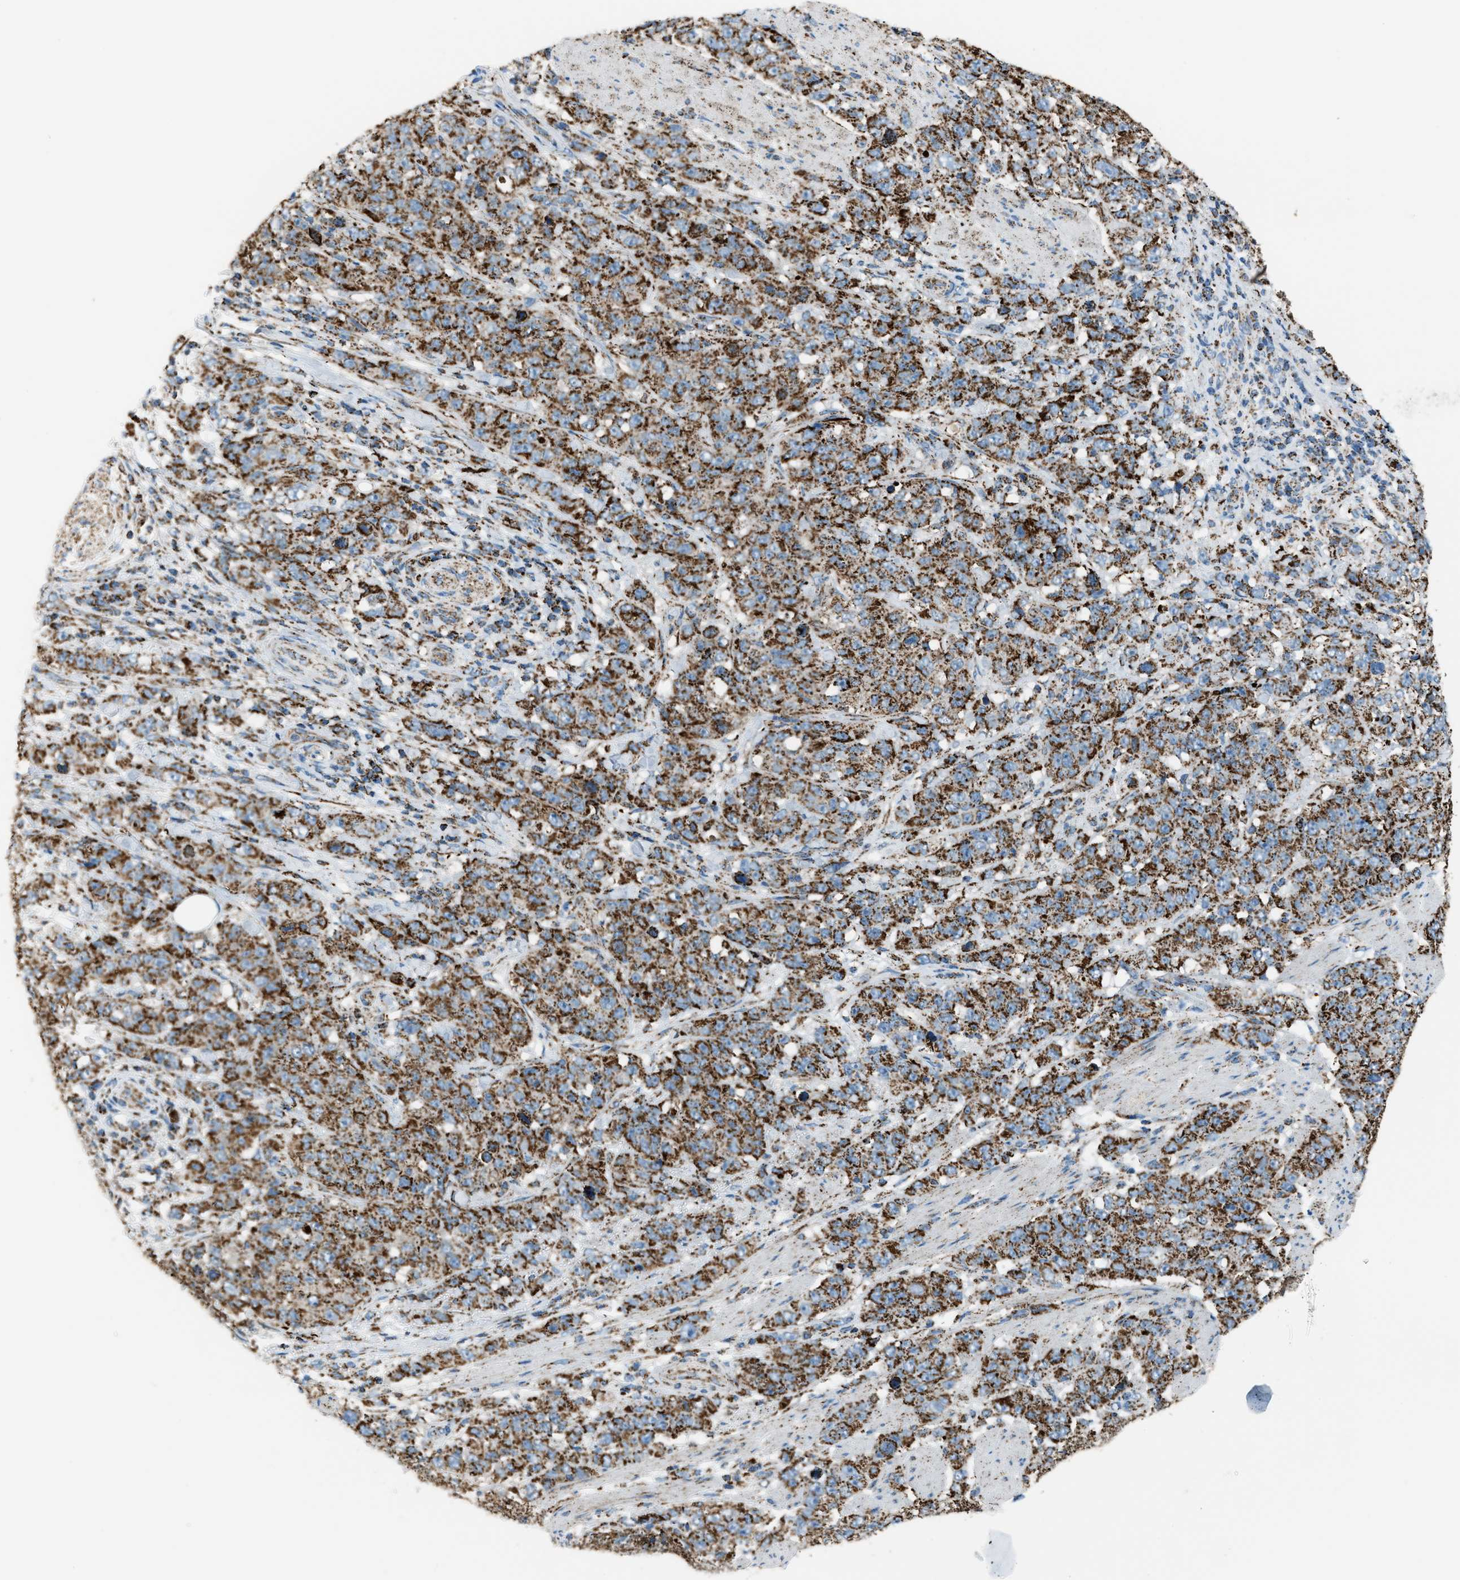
{"staining": {"intensity": "strong", "quantity": ">75%", "location": "cytoplasmic/membranous"}, "tissue": "stomach cancer", "cell_type": "Tumor cells", "image_type": "cancer", "snomed": [{"axis": "morphology", "description": "Adenocarcinoma, NOS"}, {"axis": "topography", "description": "Stomach"}], "caption": "There is high levels of strong cytoplasmic/membranous positivity in tumor cells of stomach adenocarcinoma, as demonstrated by immunohistochemical staining (brown color).", "gene": "MDH2", "patient": {"sex": "male", "age": 48}}